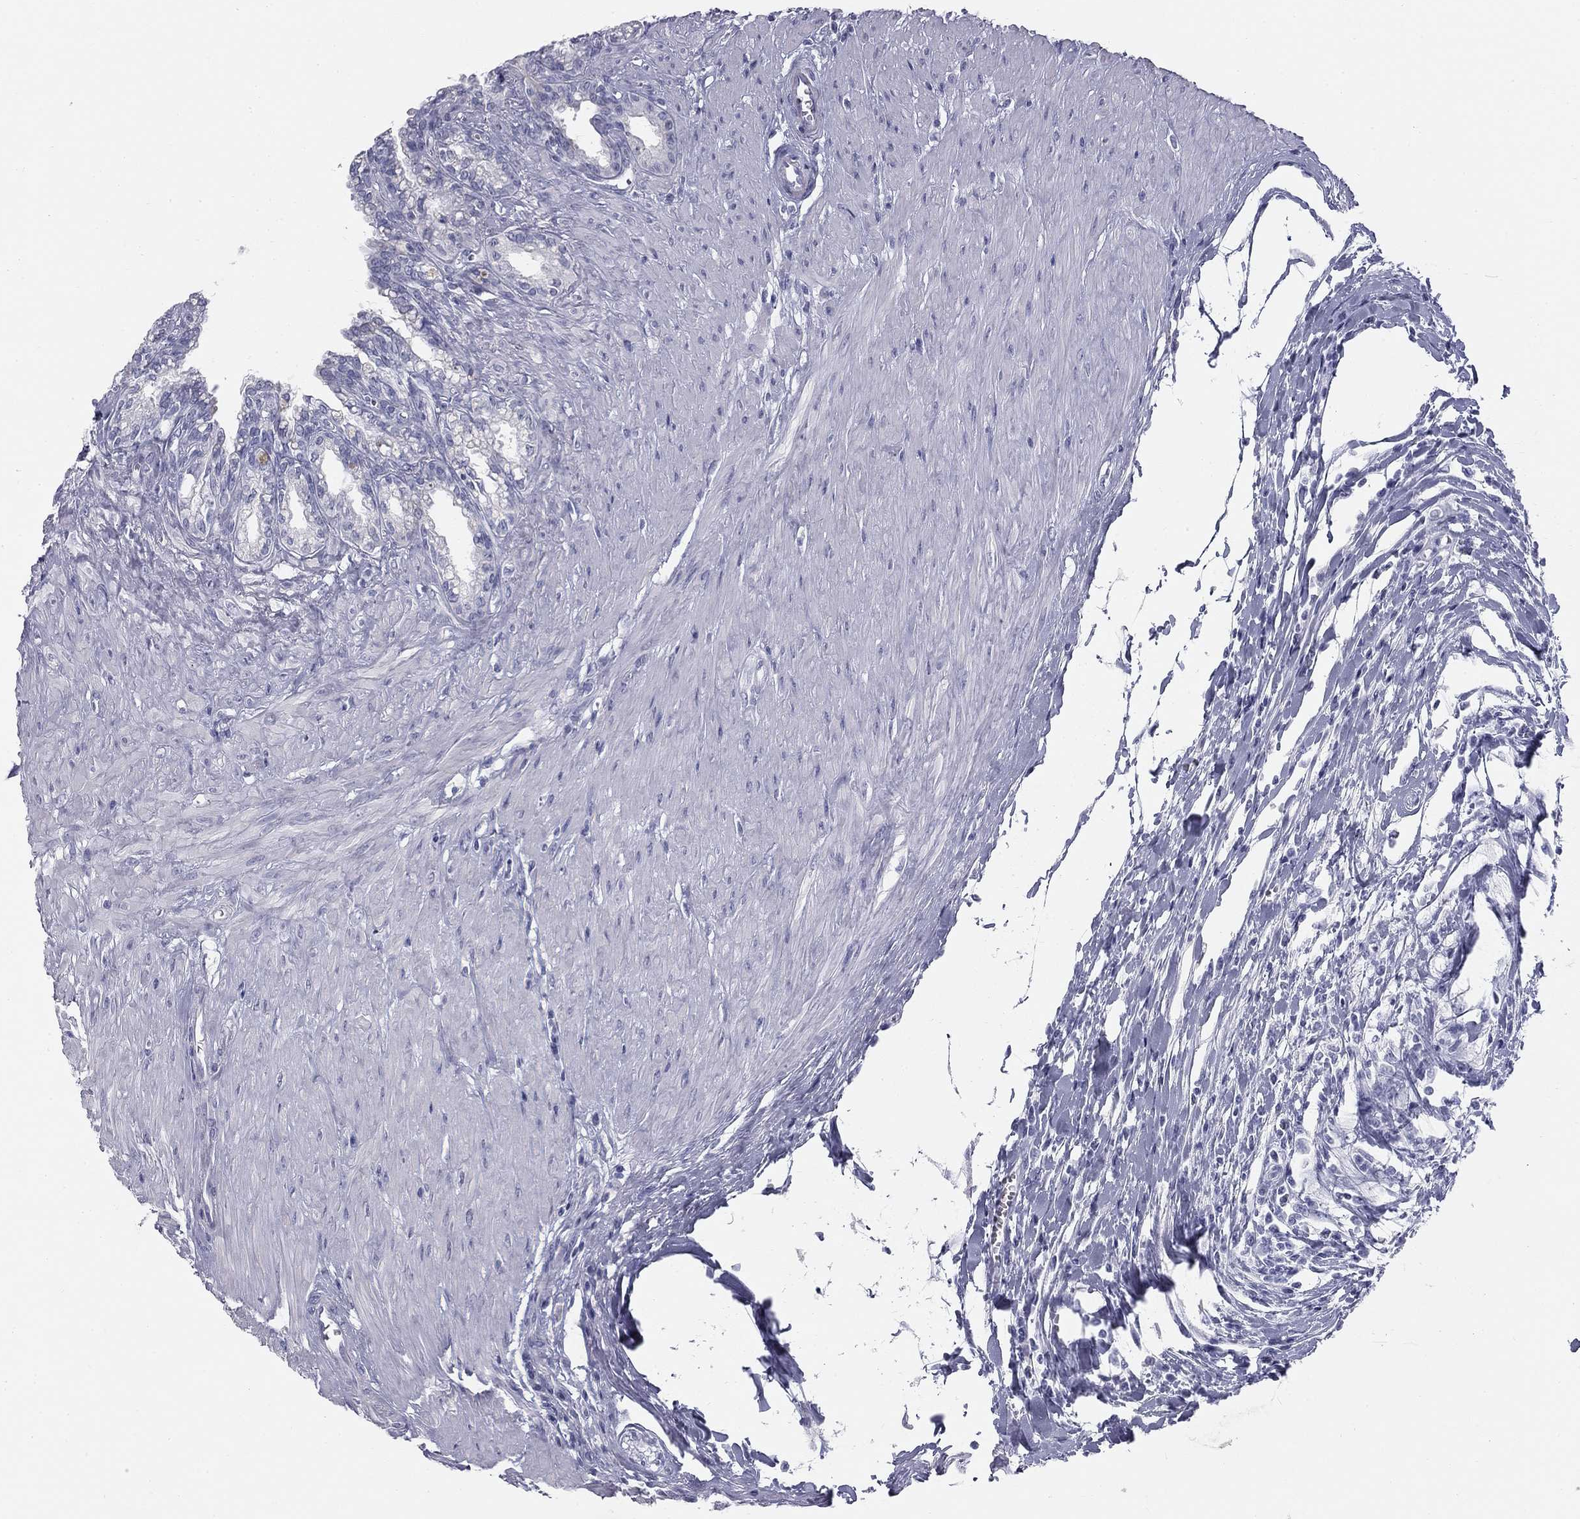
{"staining": {"intensity": "negative", "quantity": "none", "location": "none"}, "tissue": "seminal vesicle", "cell_type": "Glandular cells", "image_type": "normal", "snomed": [{"axis": "morphology", "description": "Normal tissue, NOS"}, {"axis": "morphology", "description": "Urothelial carcinoma, NOS"}, {"axis": "topography", "description": "Urinary bladder"}, {"axis": "topography", "description": "Seminal veicle"}], "caption": "Protein analysis of benign seminal vesicle displays no significant expression in glandular cells.", "gene": "SULT2B1", "patient": {"sex": "male", "age": 76}}